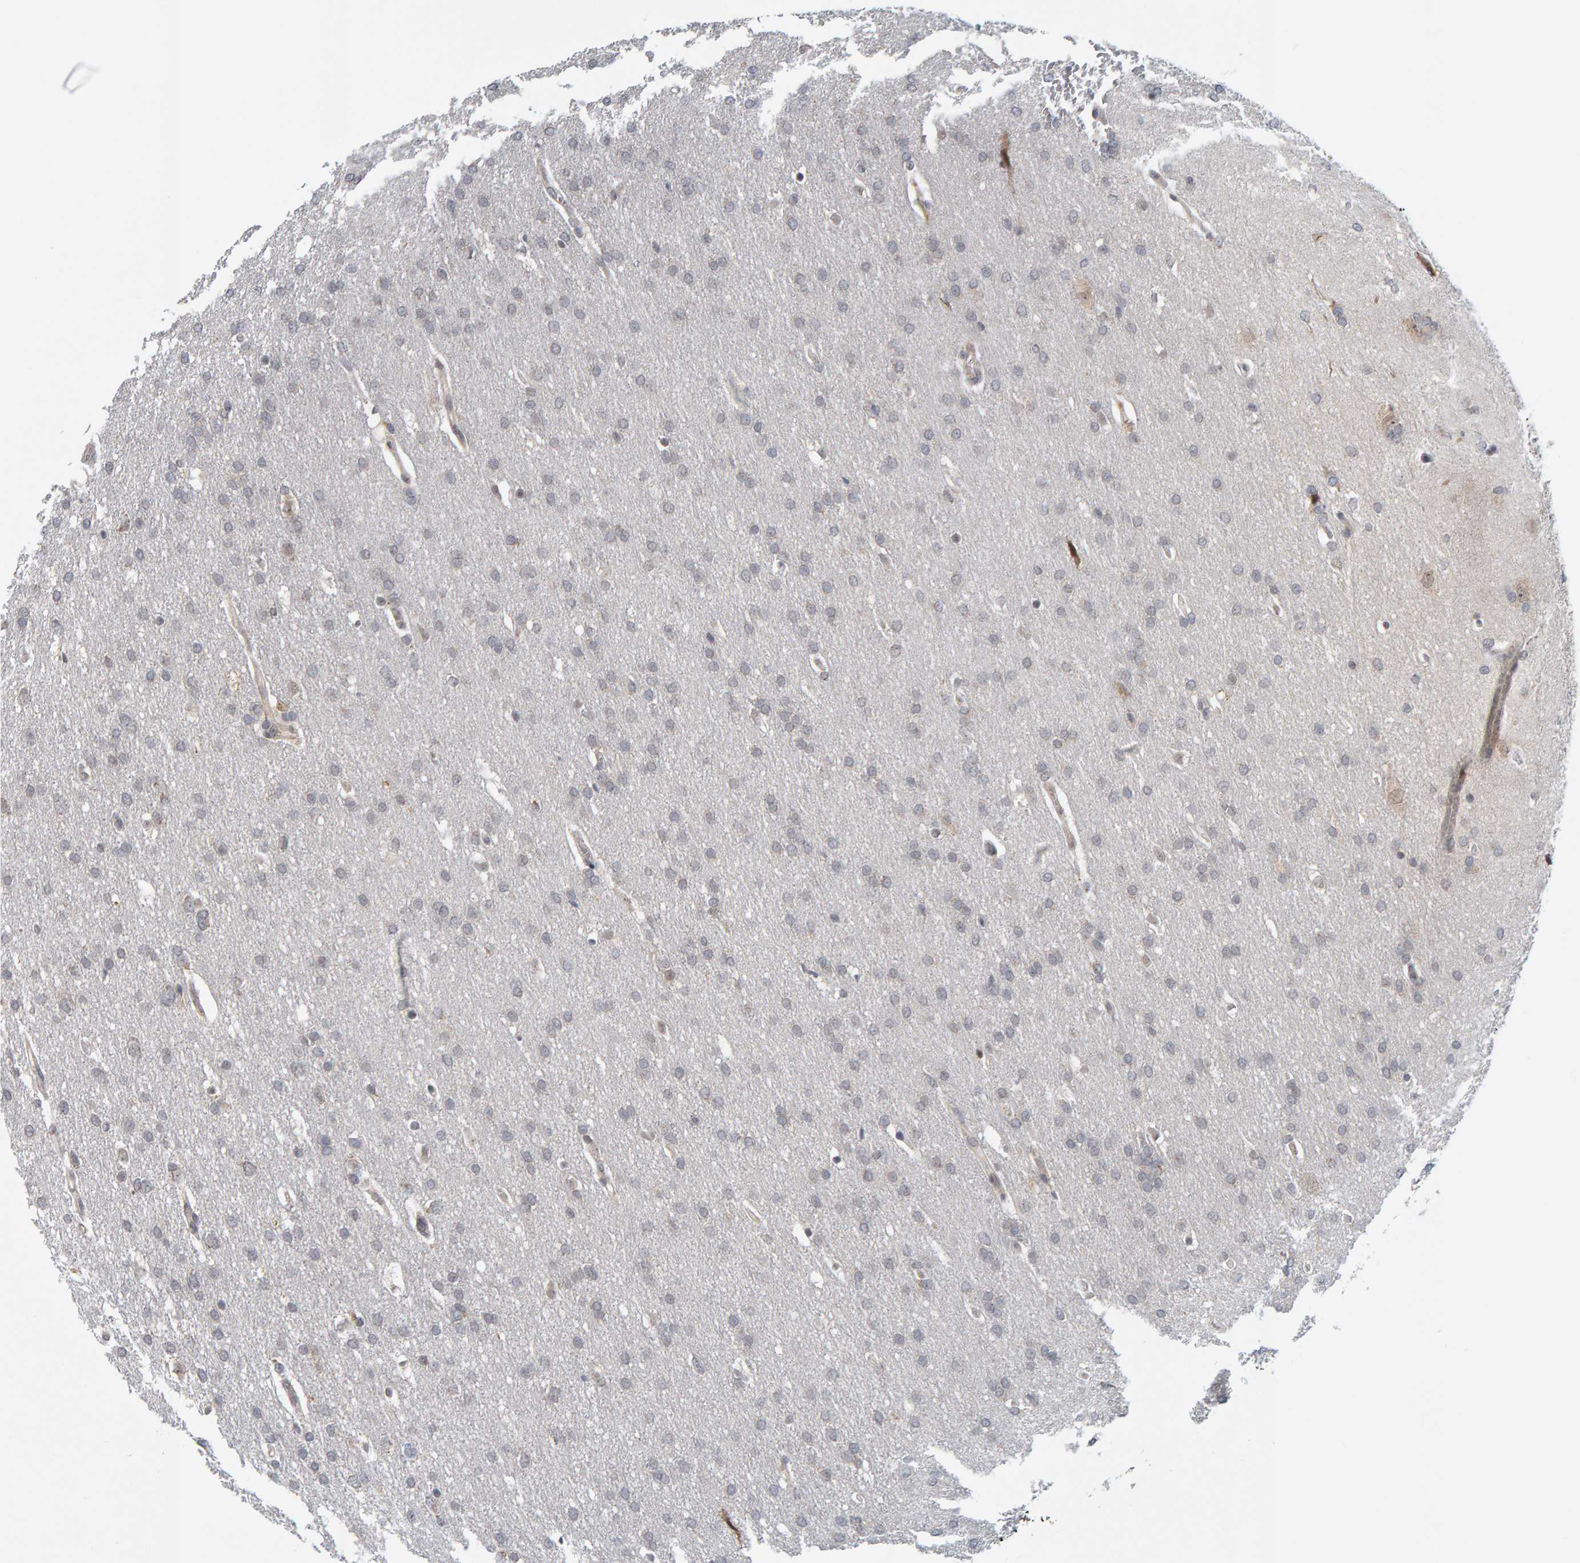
{"staining": {"intensity": "negative", "quantity": "none", "location": "none"}, "tissue": "glioma", "cell_type": "Tumor cells", "image_type": "cancer", "snomed": [{"axis": "morphology", "description": "Glioma, malignant, Low grade"}, {"axis": "topography", "description": "Brain"}], "caption": "The image exhibits no staining of tumor cells in glioma.", "gene": "DAP3", "patient": {"sex": "female", "age": 37}}